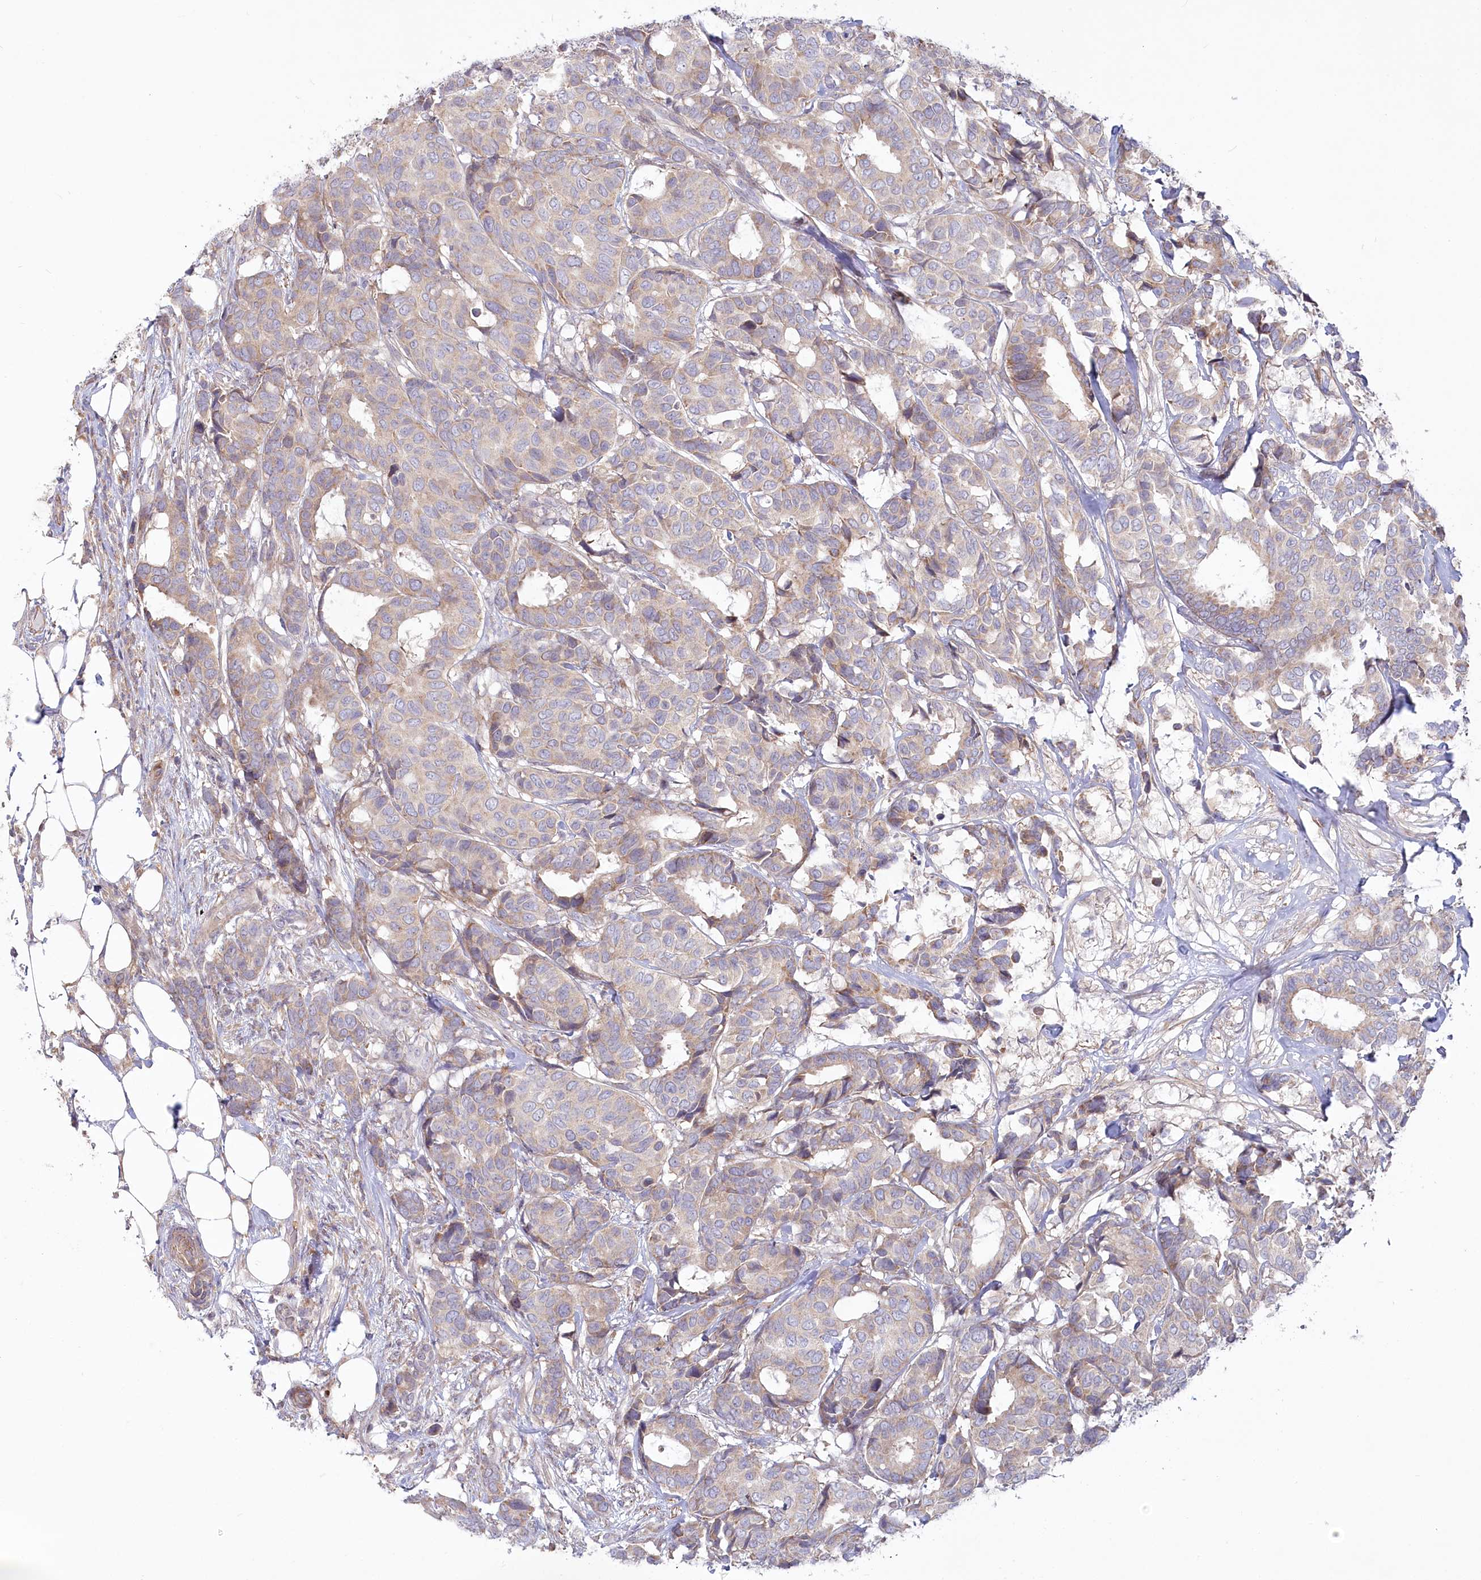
{"staining": {"intensity": "weak", "quantity": "<25%", "location": "cytoplasmic/membranous"}, "tissue": "breast cancer", "cell_type": "Tumor cells", "image_type": "cancer", "snomed": [{"axis": "morphology", "description": "Duct carcinoma"}, {"axis": "topography", "description": "Breast"}], "caption": "An immunohistochemistry photomicrograph of breast cancer (invasive ductal carcinoma) is shown. There is no staining in tumor cells of breast cancer (invasive ductal carcinoma).", "gene": "MTG1", "patient": {"sex": "female", "age": 87}}